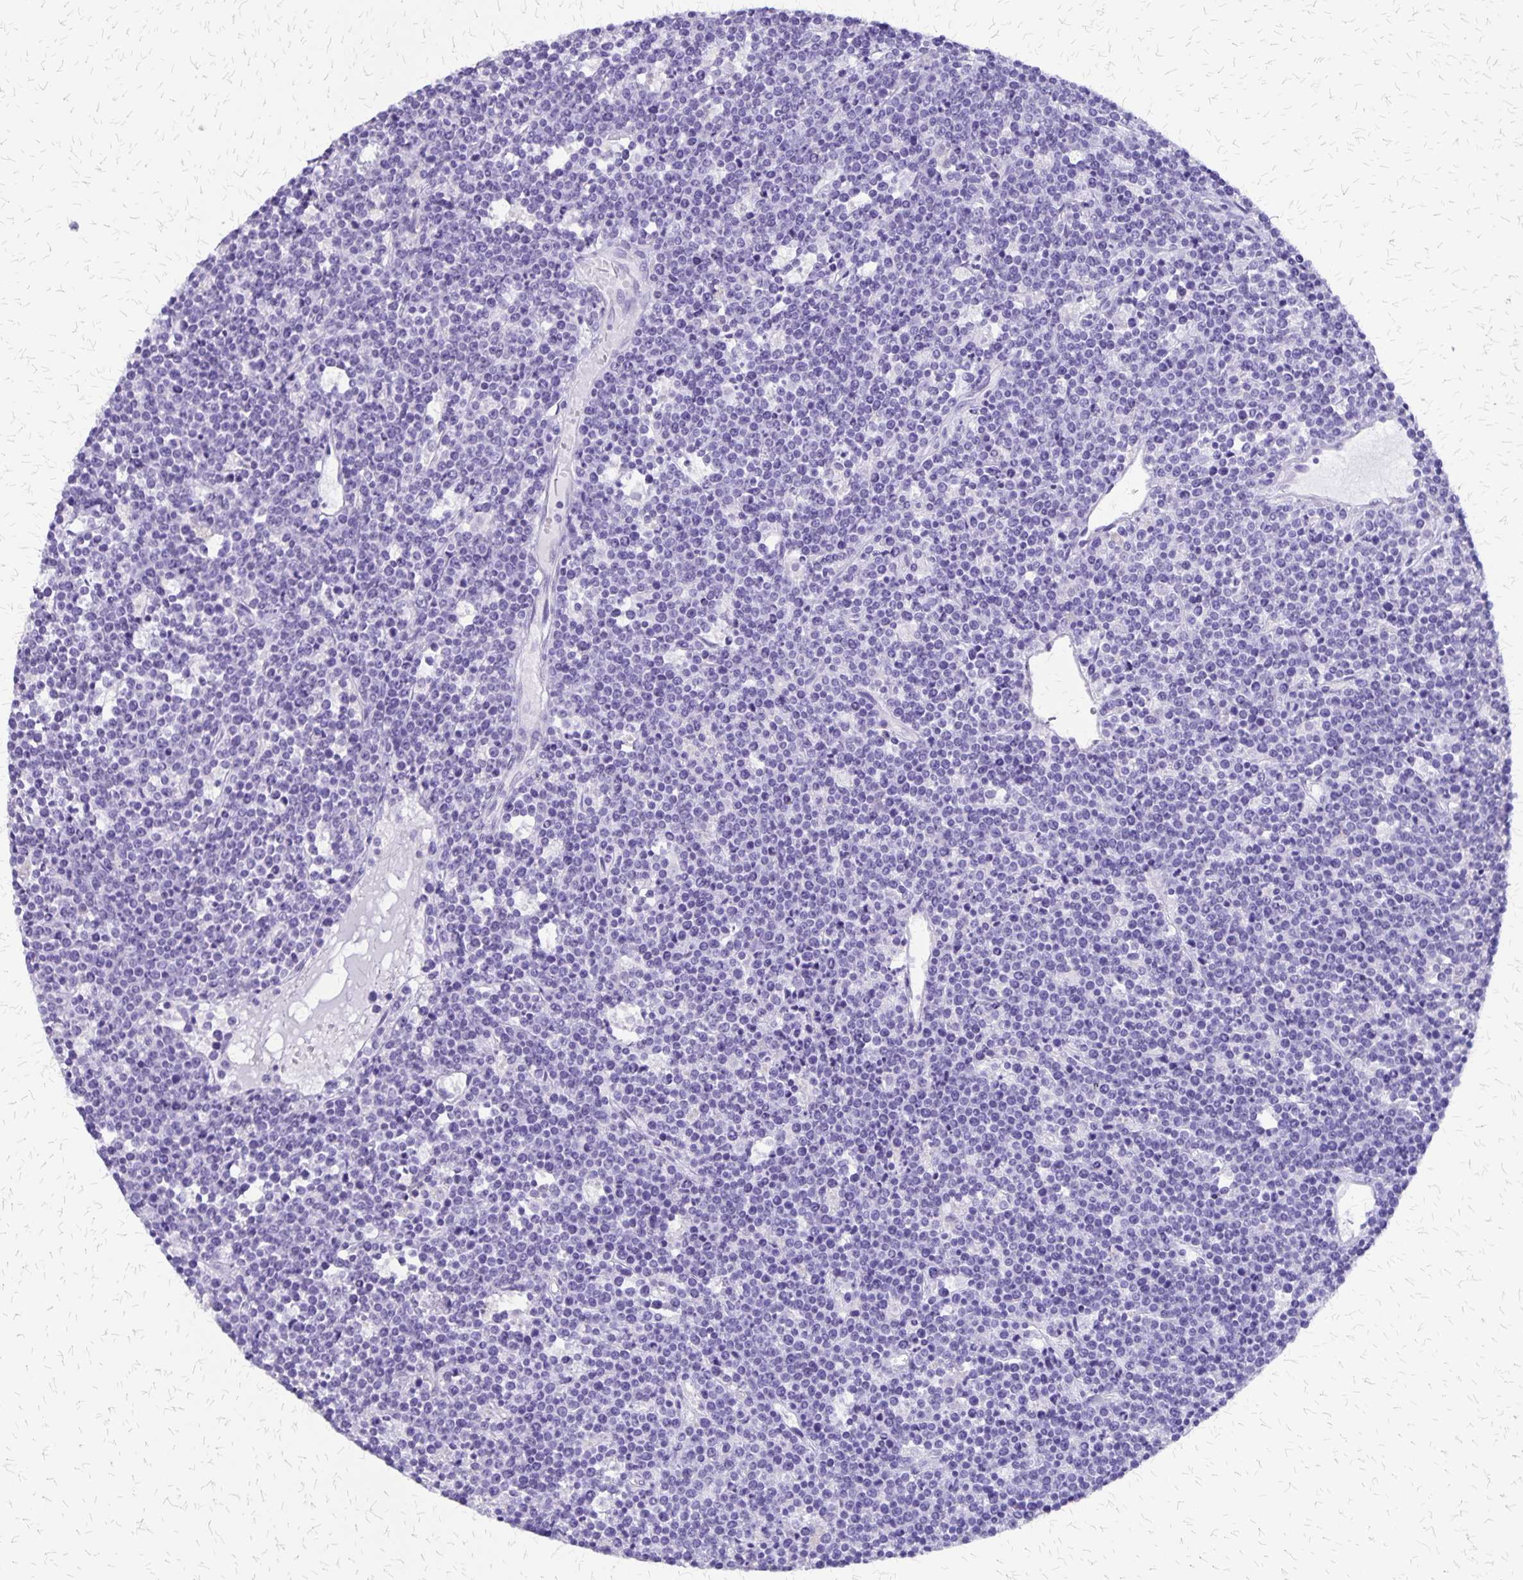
{"staining": {"intensity": "negative", "quantity": "none", "location": "none"}, "tissue": "lymphoma", "cell_type": "Tumor cells", "image_type": "cancer", "snomed": [{"axis": "morphology", "description": "Malignant lymphoma, non-Hodgkin's type, High grade"}, {"axis": "topography", "description": "Ovary"}], "caption": "Tumor cells are negative for brown protein staining in lymphoma.", "gene": "SLC13A2", "patient": {"sex": "female", "age": 56}}